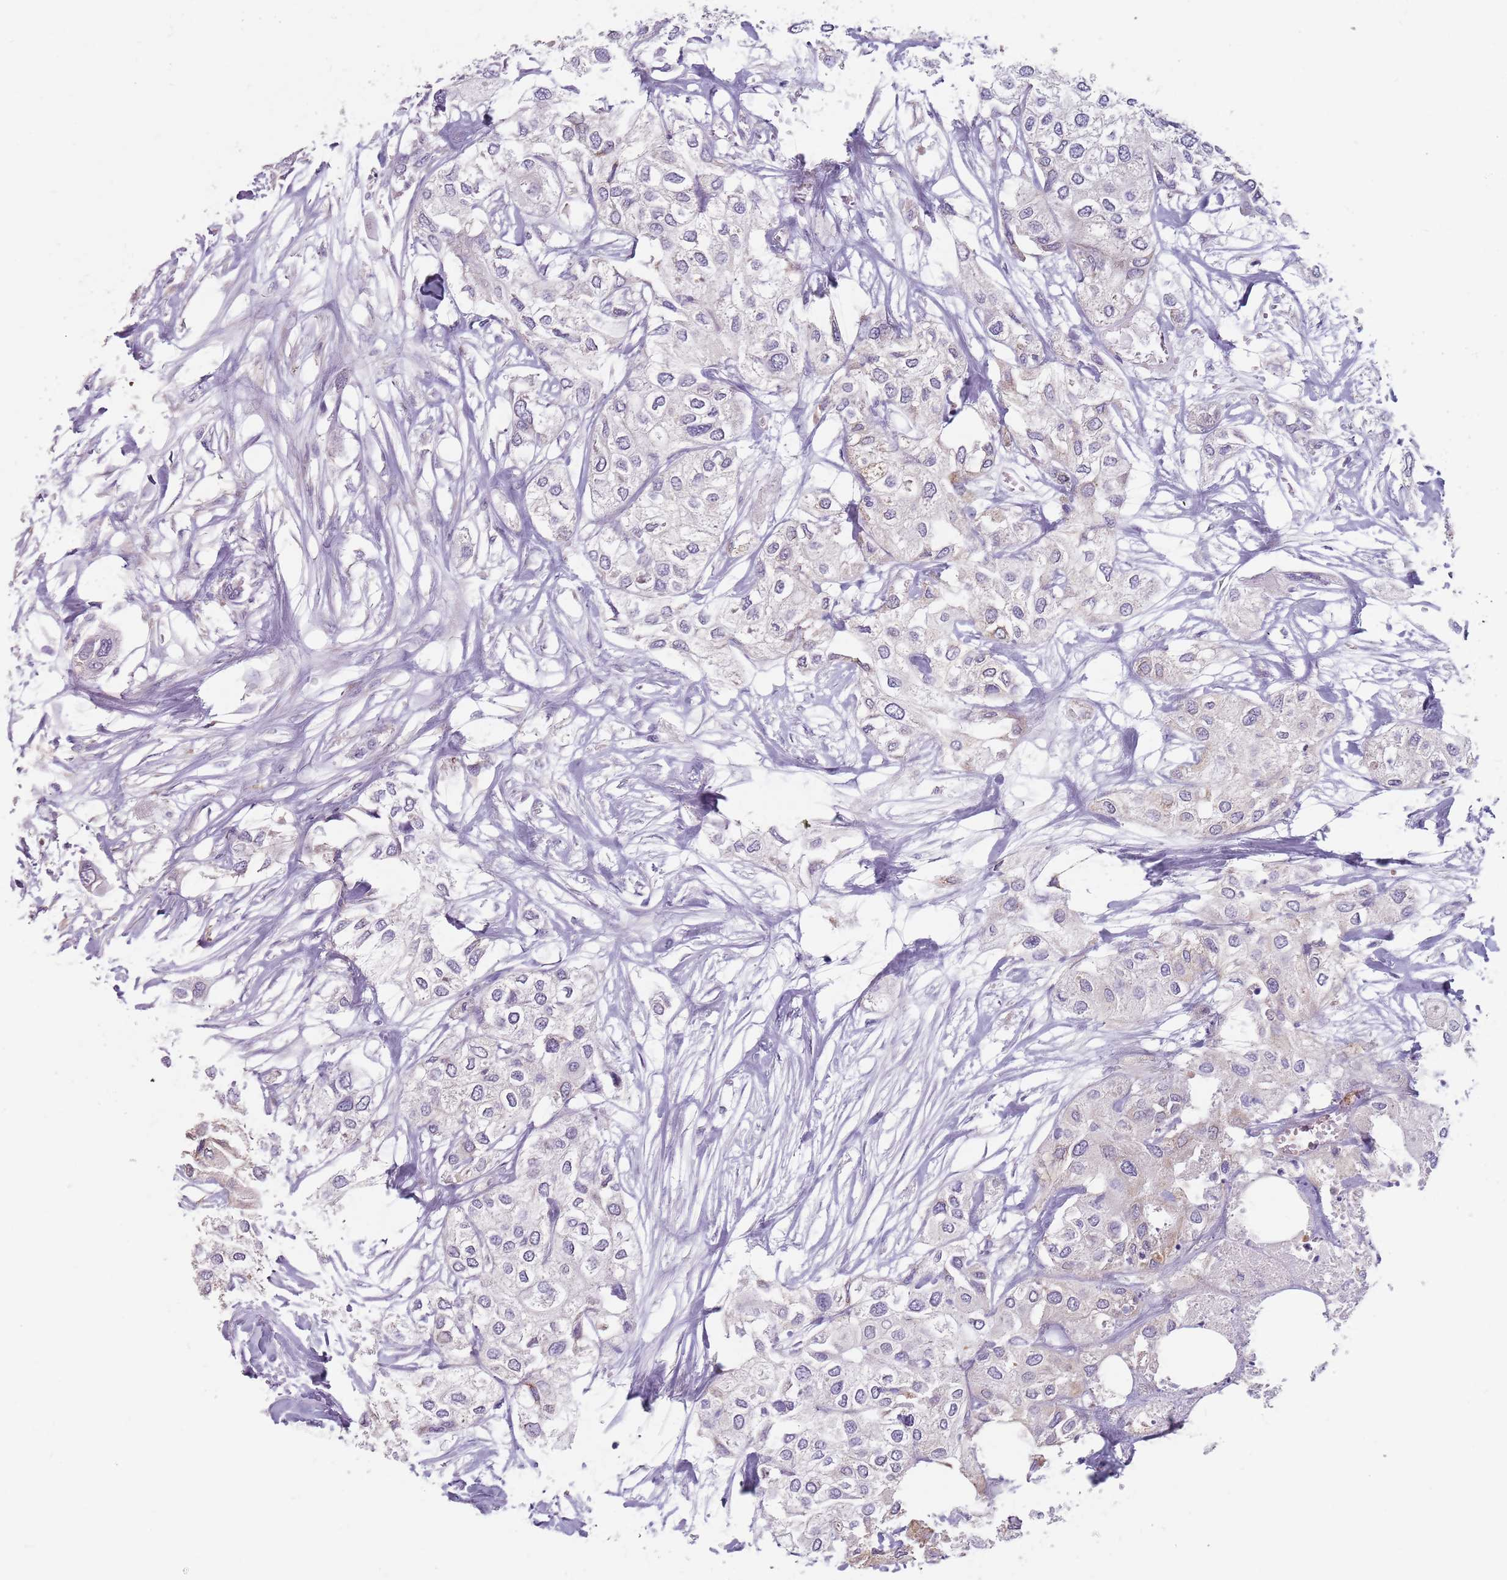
{"staining": {"intensity": "negative", "quantity": "none", "location": "none"}, "tissue": "urothelial cancer", "cell_type": "Tumor cells", "image_type": "cancer", "snomed": [{"axis": "morphology", "description": "Urothelial carcinoma, High grade"}, {"axis": "topography", "description": "Urinary bladder"}], "caption": "IHC of human urothelial carcinoma (high-grade) displays no expression in tumor cells.", "gene": "DXO", "patient": {"sex": "male", "age": 64}}